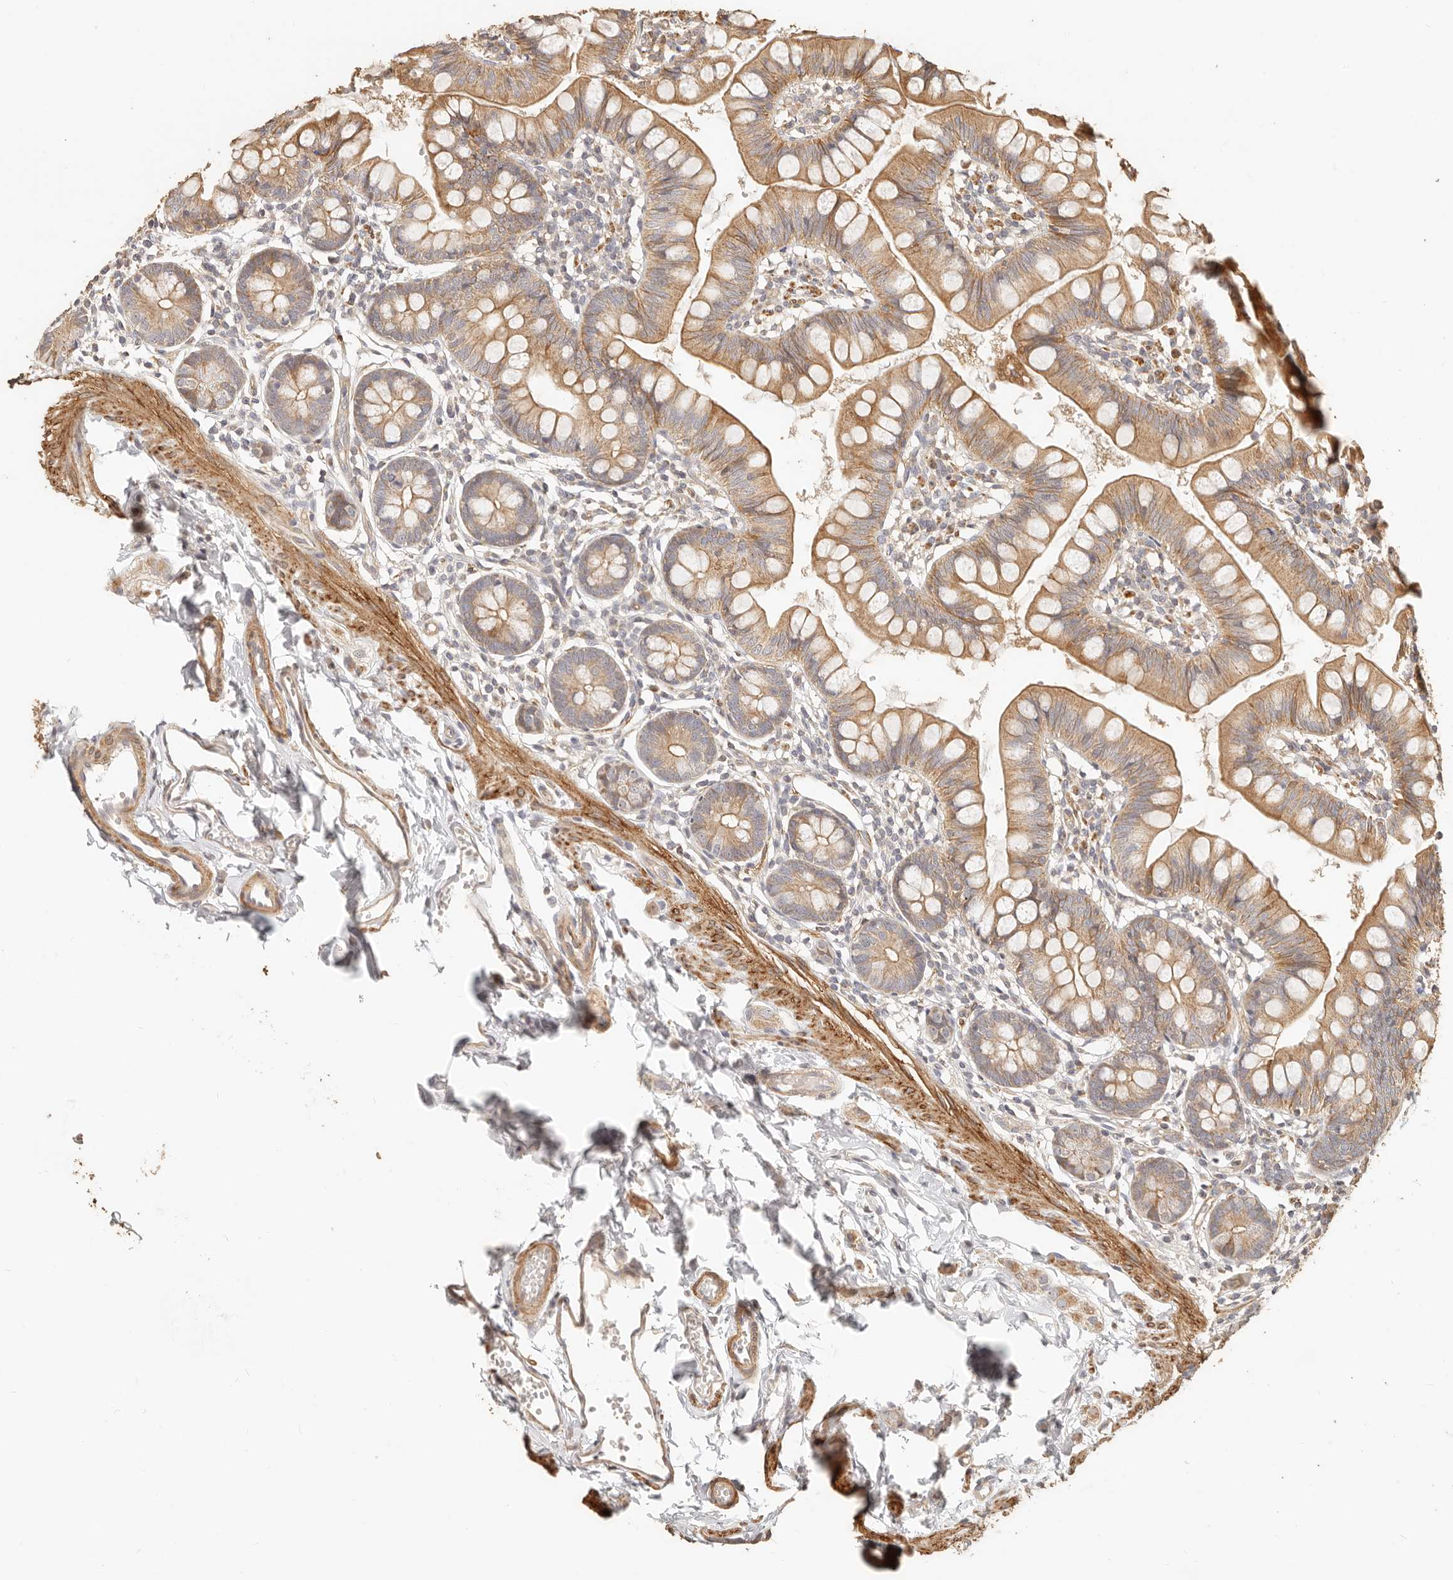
{"staining": {"intensity": "moderate", "quantity": ">75%", "location": "cytoplasmic/membranous"}, "tissue": "small intestine", "cell_type": "Glandular cells", "image_type": "normal", "snomed": [{"axis": "morphology", "description": "Normal tissue, NOS"}, {"axis": "topography", "description": "Small intestine"}], "caption": "Brown immunohistochemical staining in benign human small intestine demonstrates moderate cytoplasmic/membranous expression in approximately >75% of glandular cells.", "gene": "PTPN22", "patient": {"sex": "male", "age": 7}}